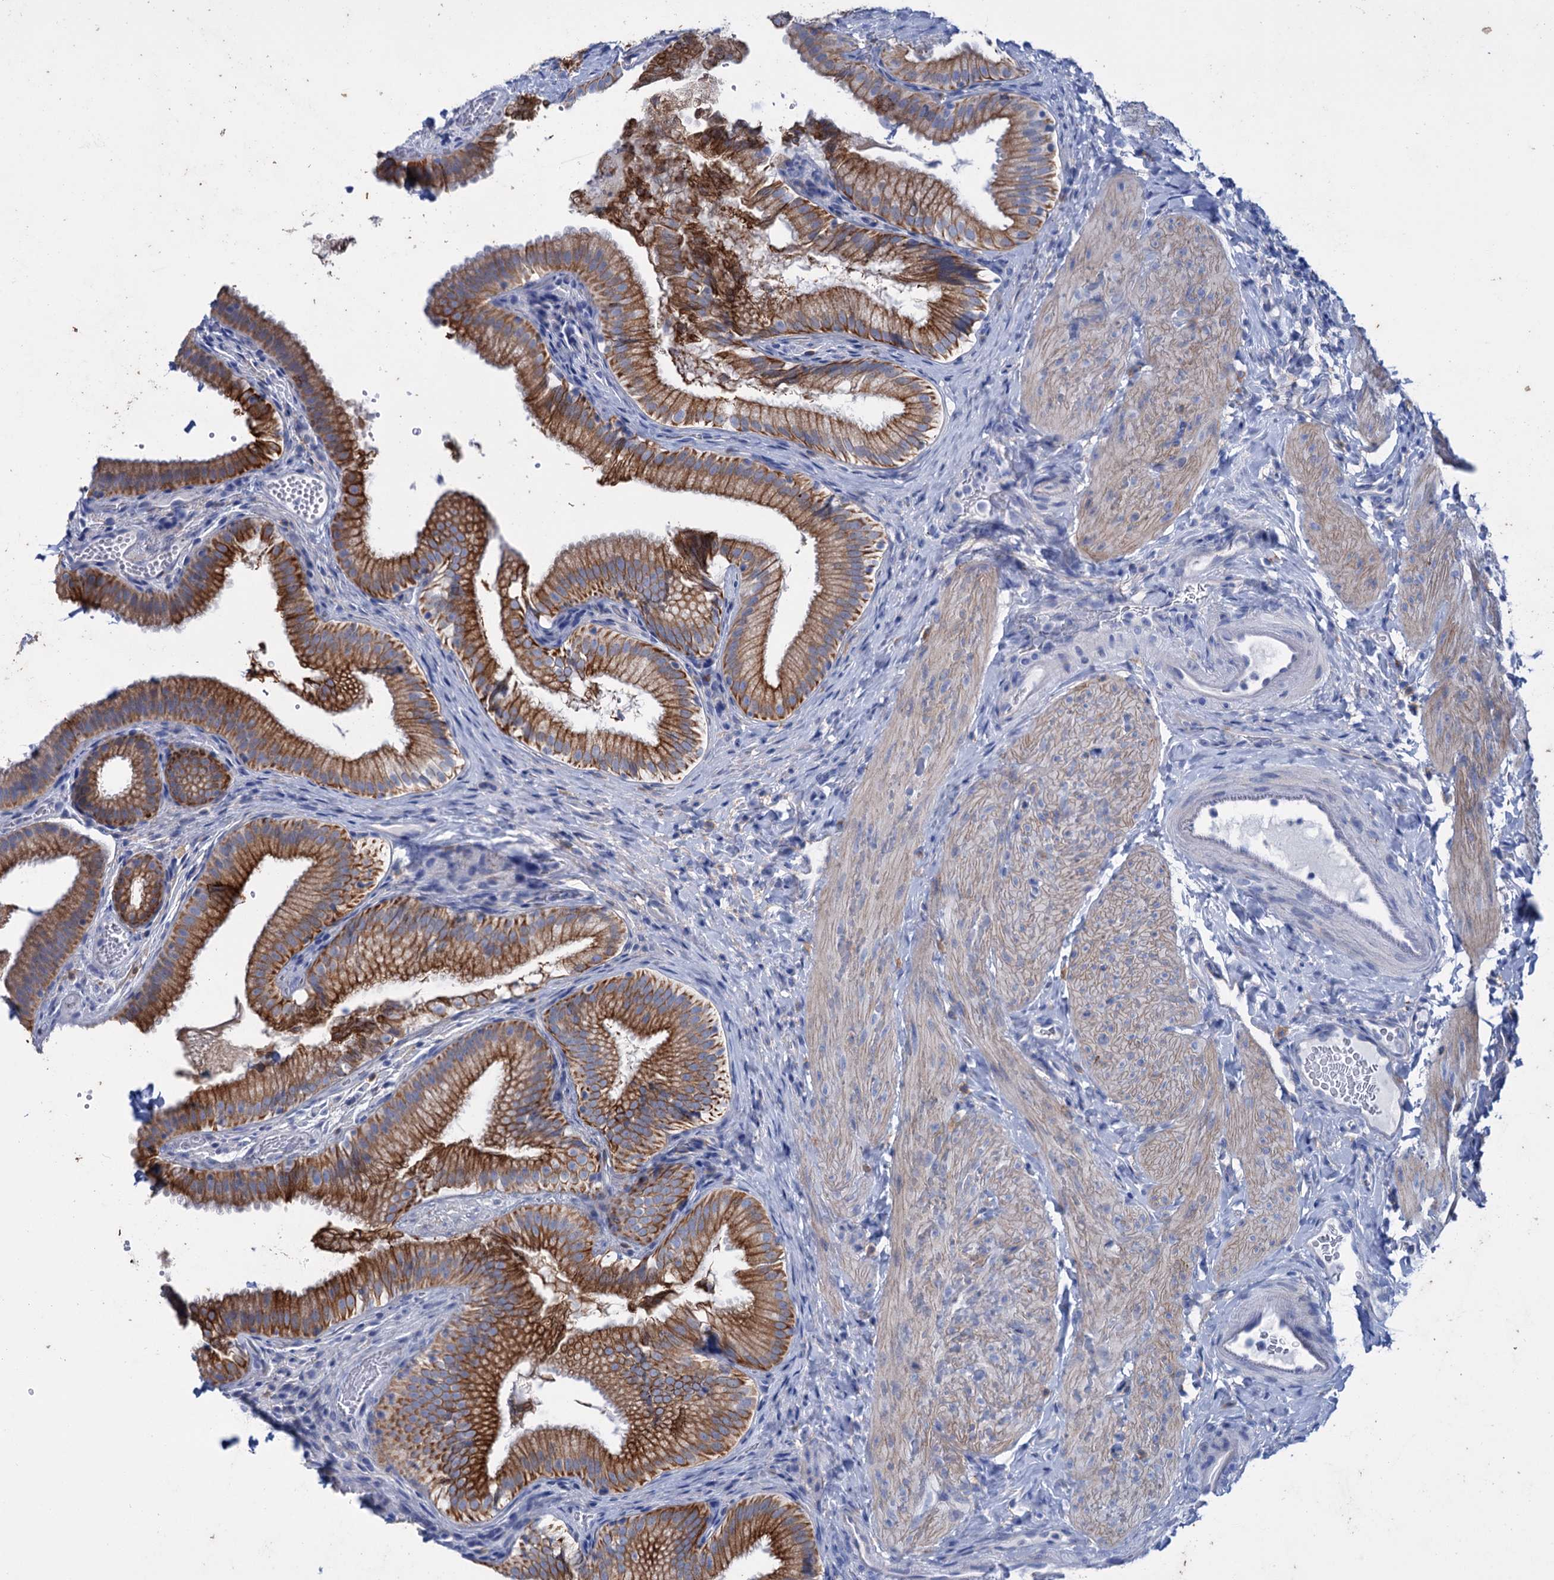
{"staining": {"intensity": "moderate", "quantity": ">75%", "location": "cytoplasmic/membranous"}, "tissue": "gallbladder", "cell_type": "Glandular cells", "image_type": "normal", "snomed": [{"axis": "morphology", "description": "Normal tissue, NOS"}, {"axis": "topography", "description": "Gallbladder"}], "caption": "An IHC image of normal tissue is shown. Protein staining in brown highlights moderate cytoplasmic/membranous positivity in gallbladder within glandular cells. (IHC, brightfield microscopy, high magnification).", "gene": "FAAP20", "patient": {"sex": "female", "age": 30}}